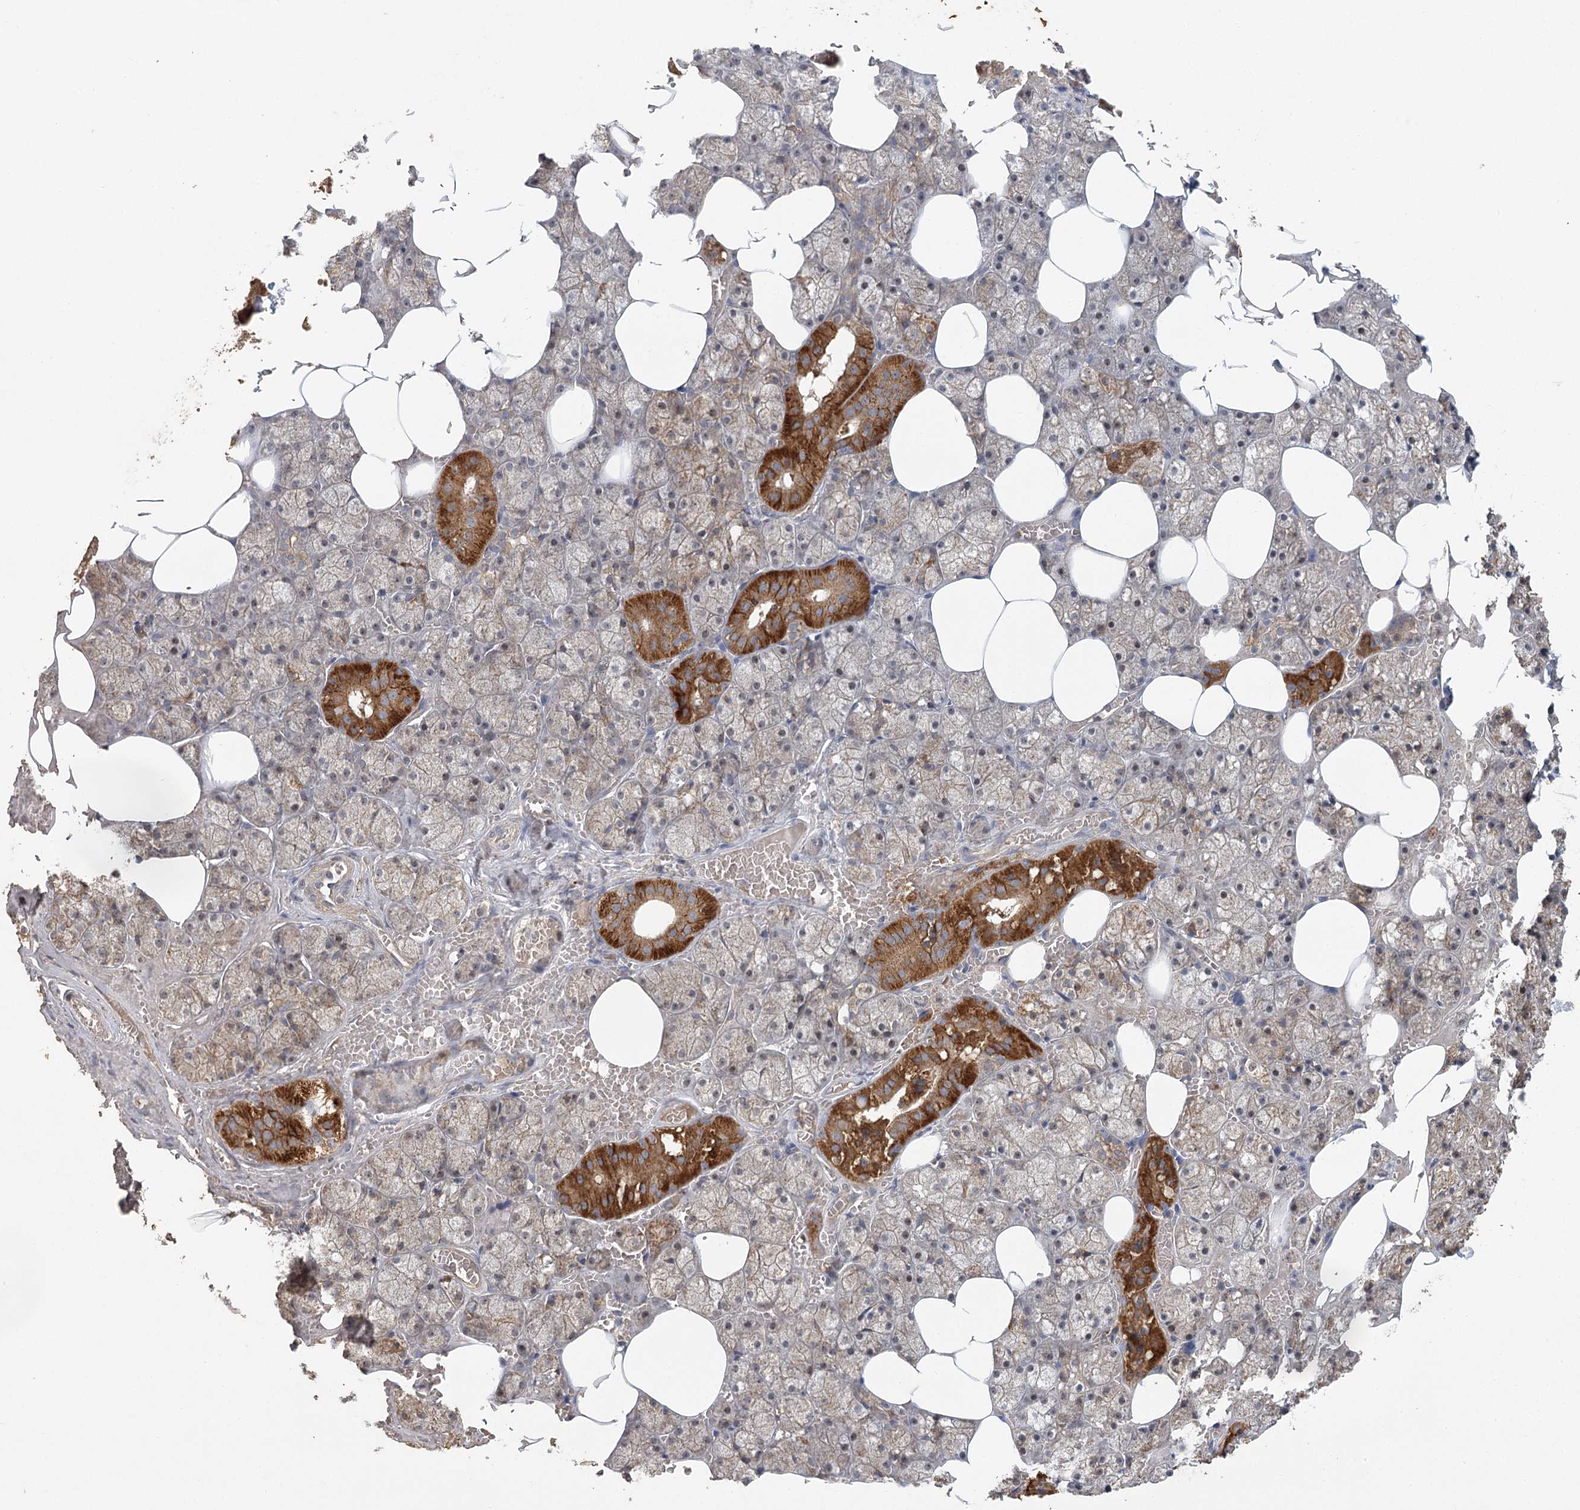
{"staining": {"intensity": "strong", "quantity": "25%-75%", "location": "cytoplasmic/membranous"}, "tissue": "salivary gland", "cell_type": "Glandular cells", "image_type": "normal", "snomed": [{"axis": "morphology", "description": "Normal tissue, NOS"}, {"axis": "topography", "description": "Salivary gland"}], "caption": "Unremarkable salivary gland was stained to show a protein in brown. There is high levels of strong cytoplasmic/membranous staining in approximately 25%-75% of glandular cells. (Stains: DAB (3,3'-diaminobenzidine) in brown, nuclei in blue, Microscopy: brightfield microscopy at high magnification).", "gene": "ENSG00000273217", "patient": {"sex": "male", "age": 62}}